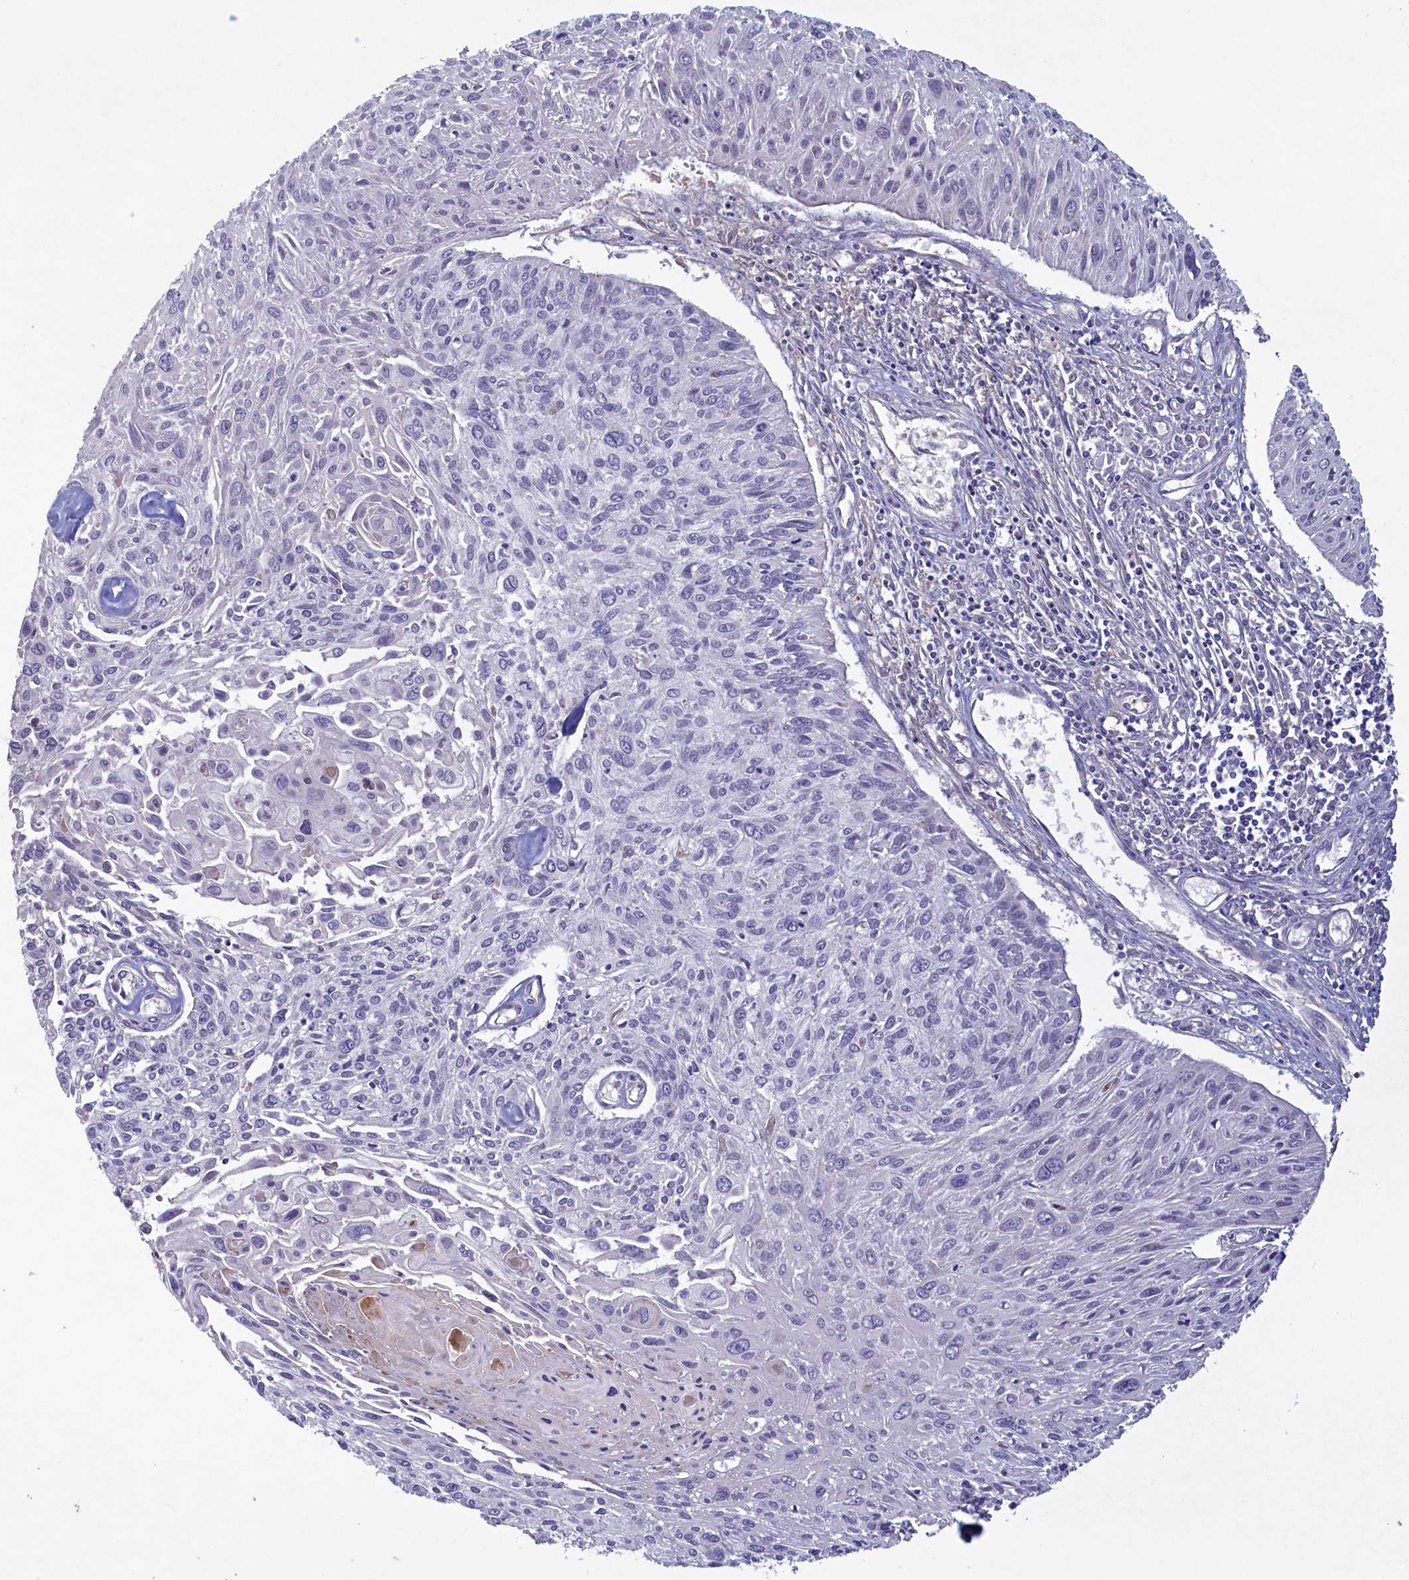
{"staining": {"intensity": "negative", "quantity": "none", "location": "none"}, "tissue": "cervical cancer", "cell_type": "Tumor cells", "image_type": "cancer", "snomed": [{"axis": "morphology", "description": "Squamous cell carcinoma, NOS"}, {"axis": "topography", "description": "Cervix"}], "caption": "A micrograph of cervical squamous cell carcinoma stained for a protein shows no brown staining in tumor cells.", "gene": "PLEKHG6", "patient": {"sex": "female", "age": 51}}